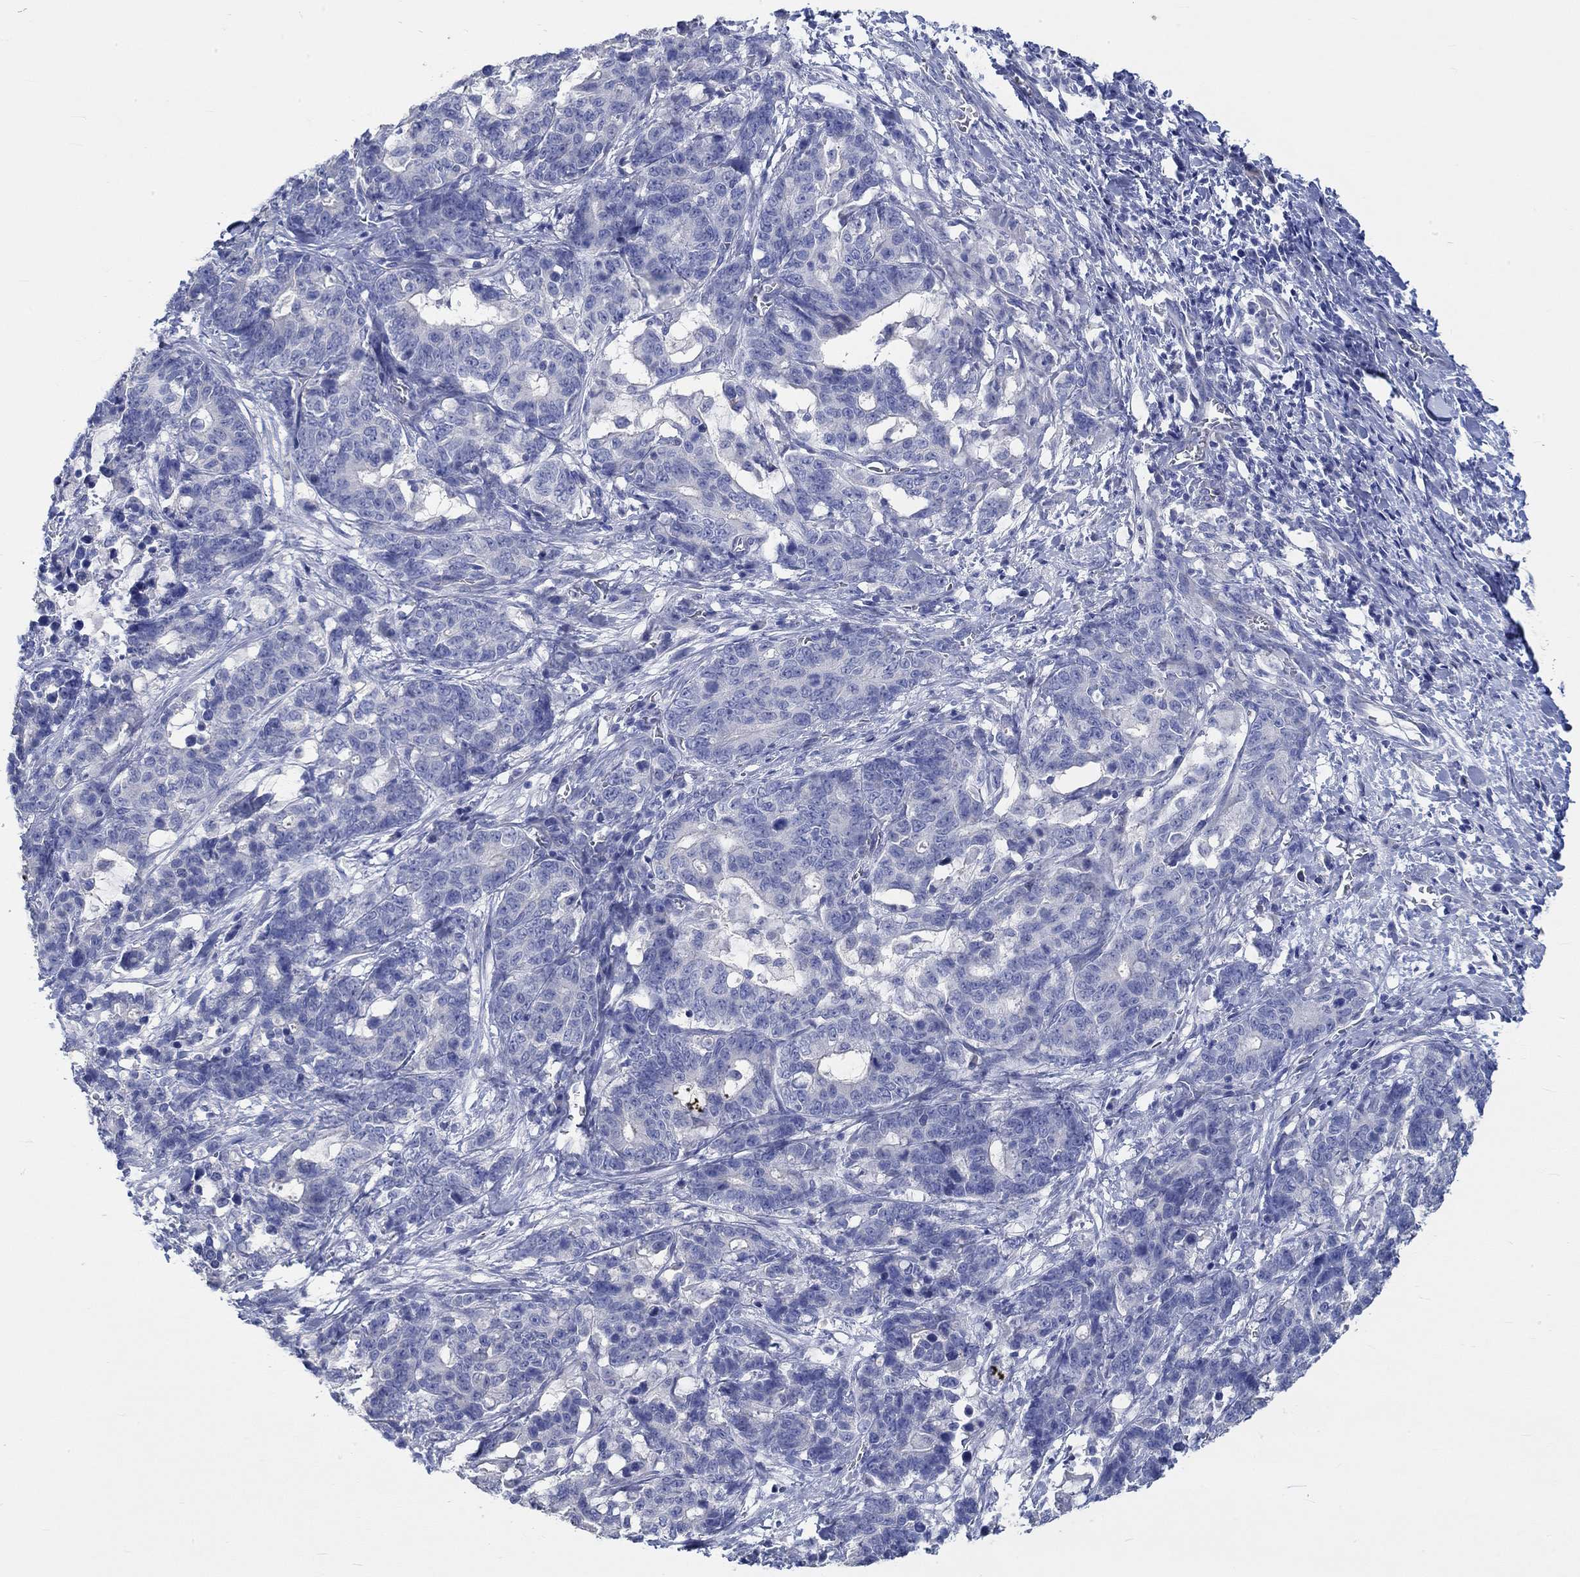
{"staining": {"intensity": "negative", "quantity": "none", "location": "none"}, "tissue": "stomach cancer", "cell_type": "Tumor cells", "image_type": "cancer", "snomed": [{"axis": "morphology", "description": "Normal tissue, NOS"}, {"axis": "morphology", "description": "Adenocarcinoma, NOS"}, {"axis": "topography", "description": "Stomach"}], "caption": "Human adenocarcinoma (stomach) stained for a protein using IHC reveals no staining in tumor cells.", "gene": "KCNA1", "patient": {"sex": "female", "age": 64}}